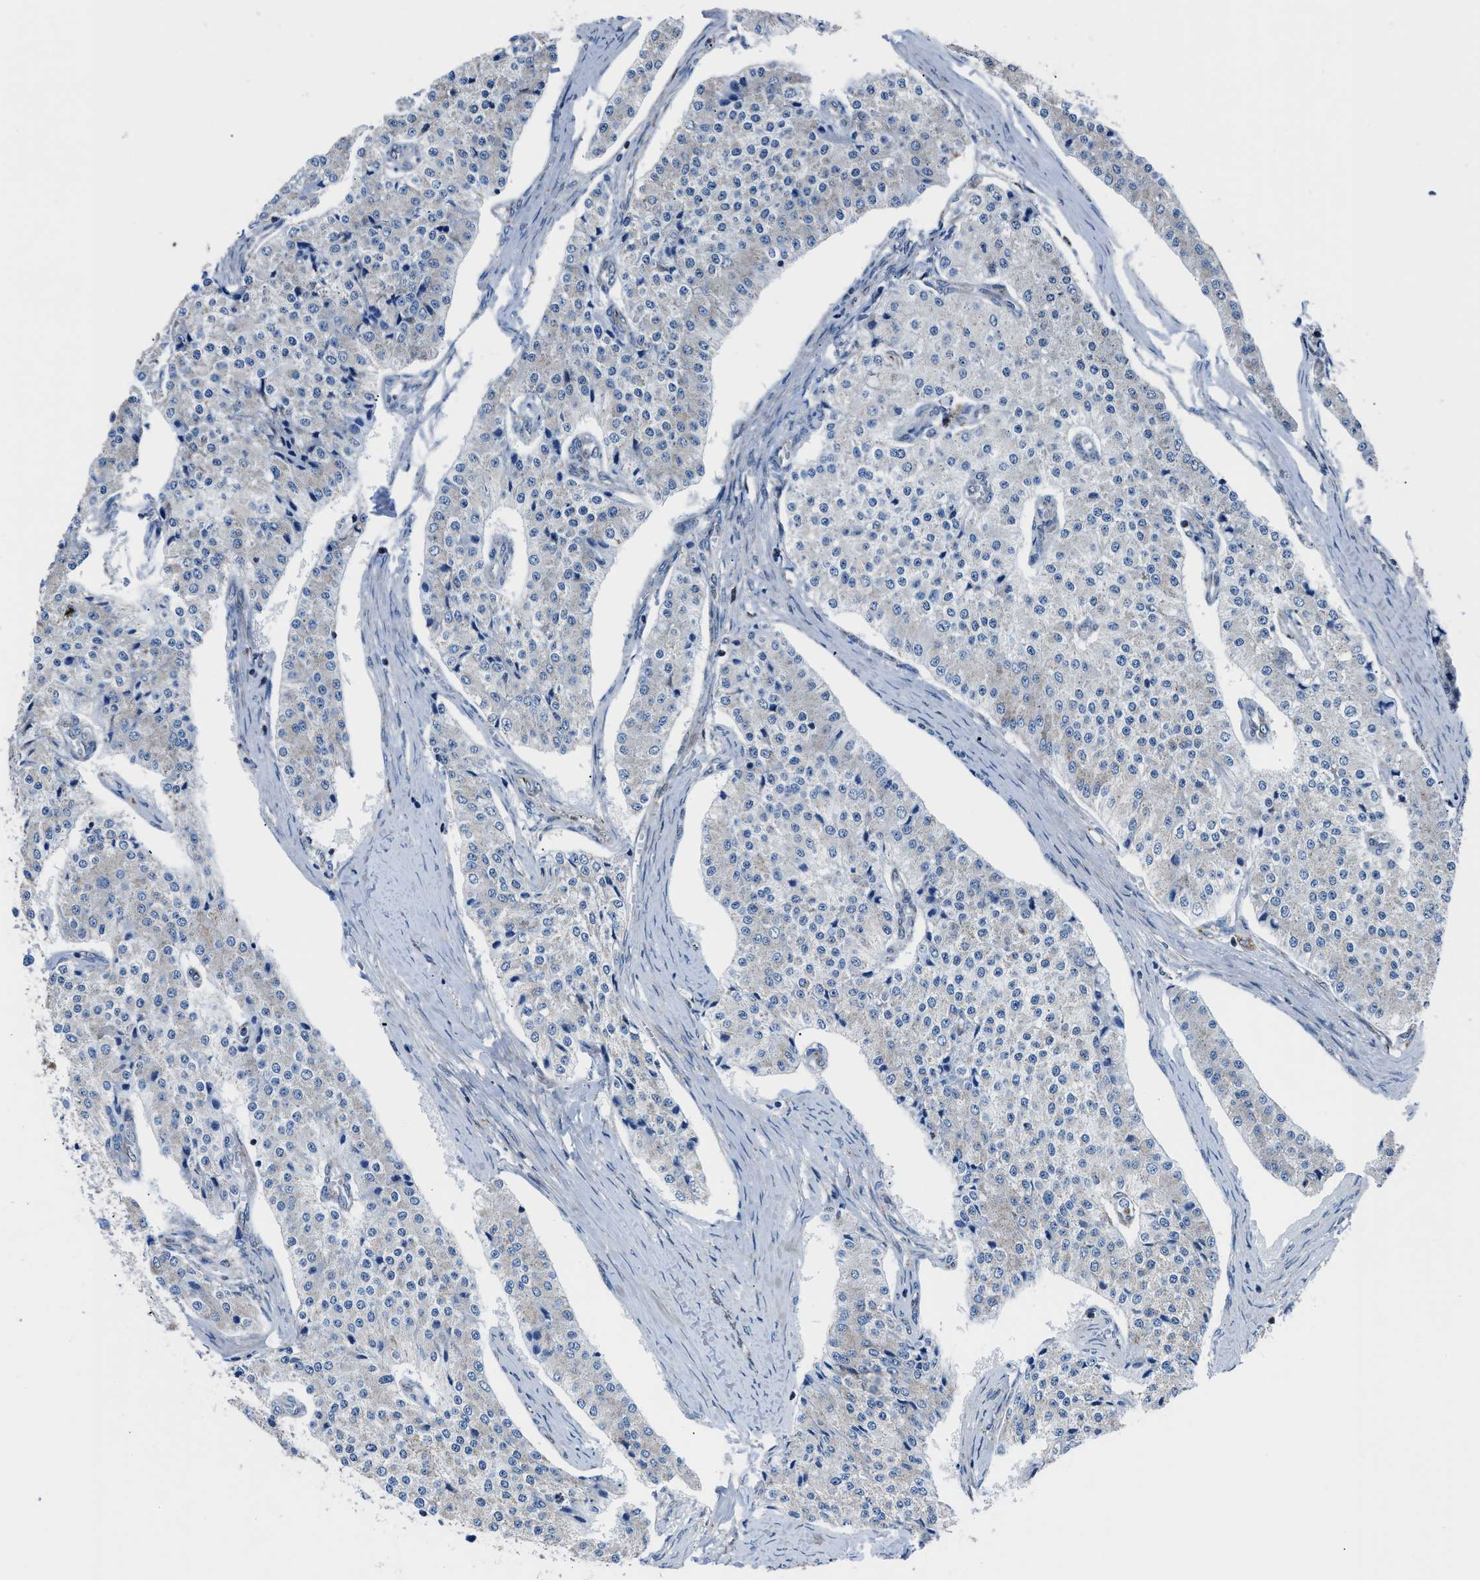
{"staining": {"intensity": "negative", "quantity": "none", "location": "none"}, "tissue": "carcinoid", "cell_type": "Tumor cells", "image_type": "cancer", "snomed": [{"axis": "morphology", "description": "Carcinoid, malignant, NOS"}, {"axis": "topography", "description": "Colon"}], "caption": "High power microscopy histopathology image of an immunohistochemistry micrograph of carcinoid (malignant), revealing no significant staining in tumor cells.", "gene": "LMO2", "patient": {"sex": "female", "age": 52}}